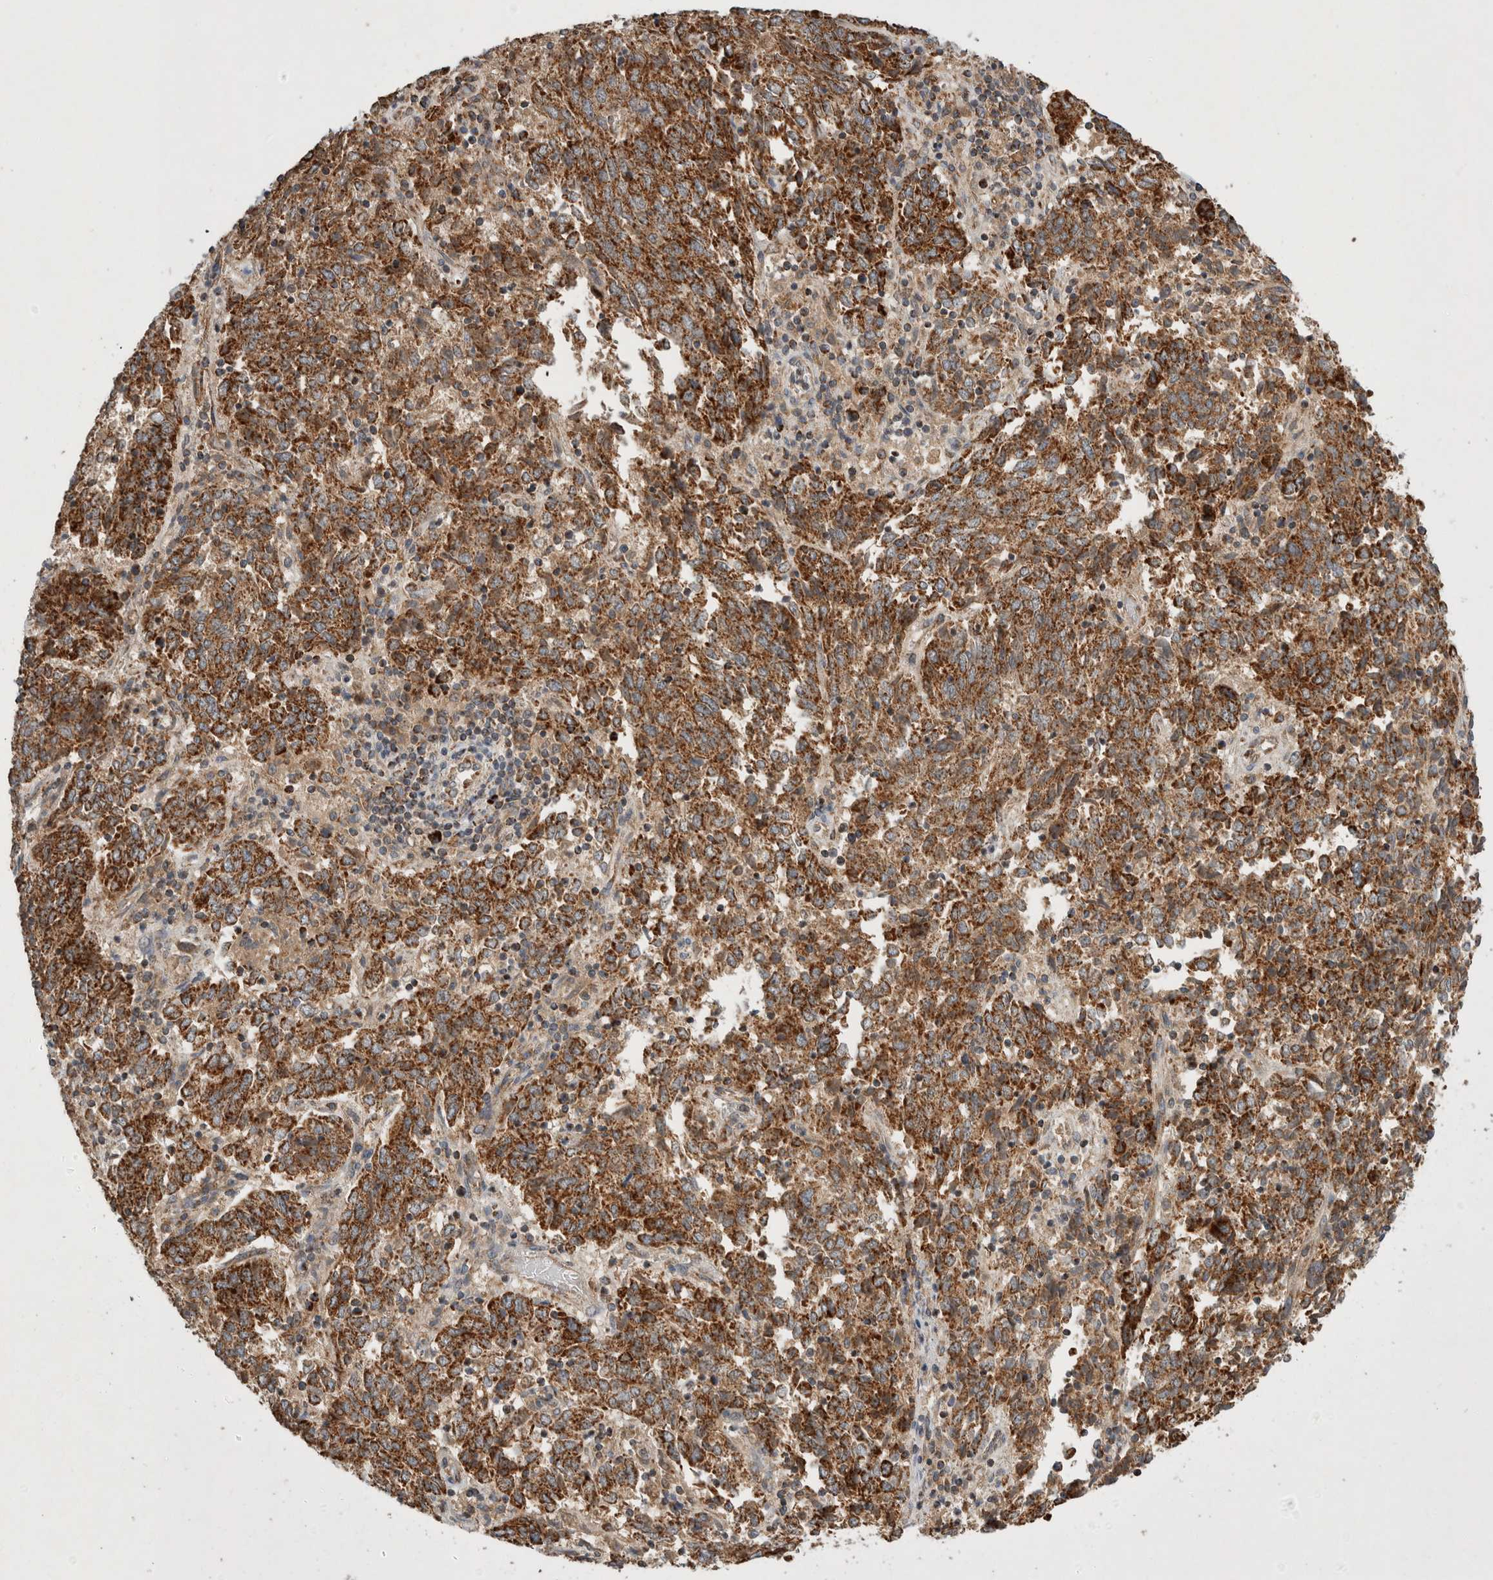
{"staining": {"intensity": "strong", "quantity": ">75%", "location": "cytoplasmic/membranous"}, "tissue": "endometrial cancer", "cell_type": "Tumor cells", "image_type": "cancer", "snomed": [{"axis": "morphology", "description": "Adenocarcinoma, NOS"}, {"axis": "topography", "description": "Endometrium"}], "caption": "A high amount of strong cytoplasmic/membranous positivity is present in about >75% of tumor cells in adenocarcinoma (endometrial) tissue. The staining was performed using DAB (3,3'-diaminobenzidine) to visualize the protein expression in brown, while the nuclei were stained in blue with hematoxylin (Magnification: 20x).", "gene": "AMPD1", "patient": {"sex": "female", "age": 80}}